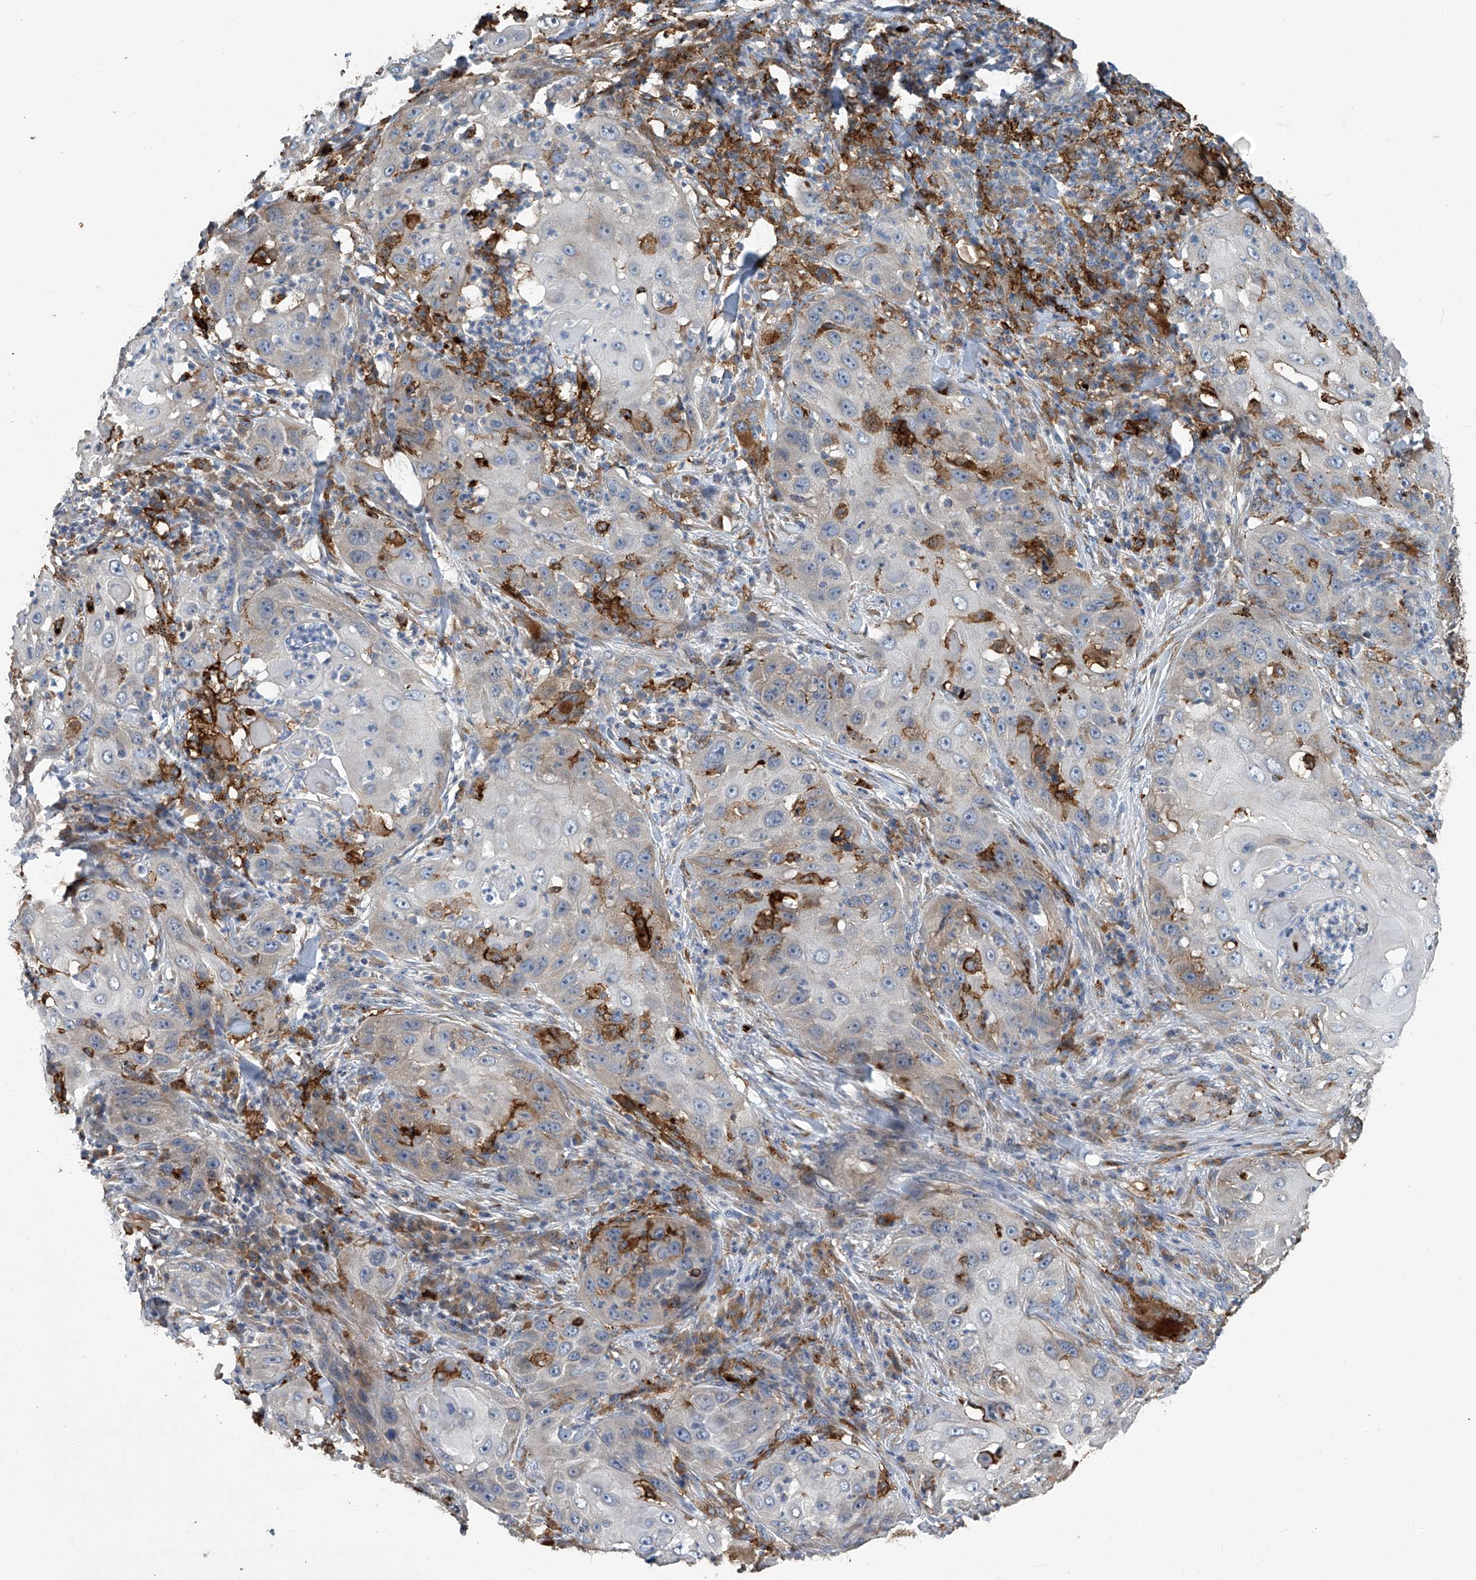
{"staining": {"intensity": "moderate", "quantity": "<25%", "location": "cytoplasmic/membranous"}, "tissue": "skin cancer", "cell_type": "Tumor cells", "image_type": "cancer", "snomed": [{"axis": "morphology", "description": "Squamous cell carcinoma, NOS"}, {"axis": "topography", "description": "Skin"}], "caption": "Protein expression analysis of squamous cell carcinoma (skin) exhibits moderate cytoplasmic/membranous staining in approximately <25% of tumor cells.", "gene": "FAM167A", "patient": {"sex": "female", "age": 44}}